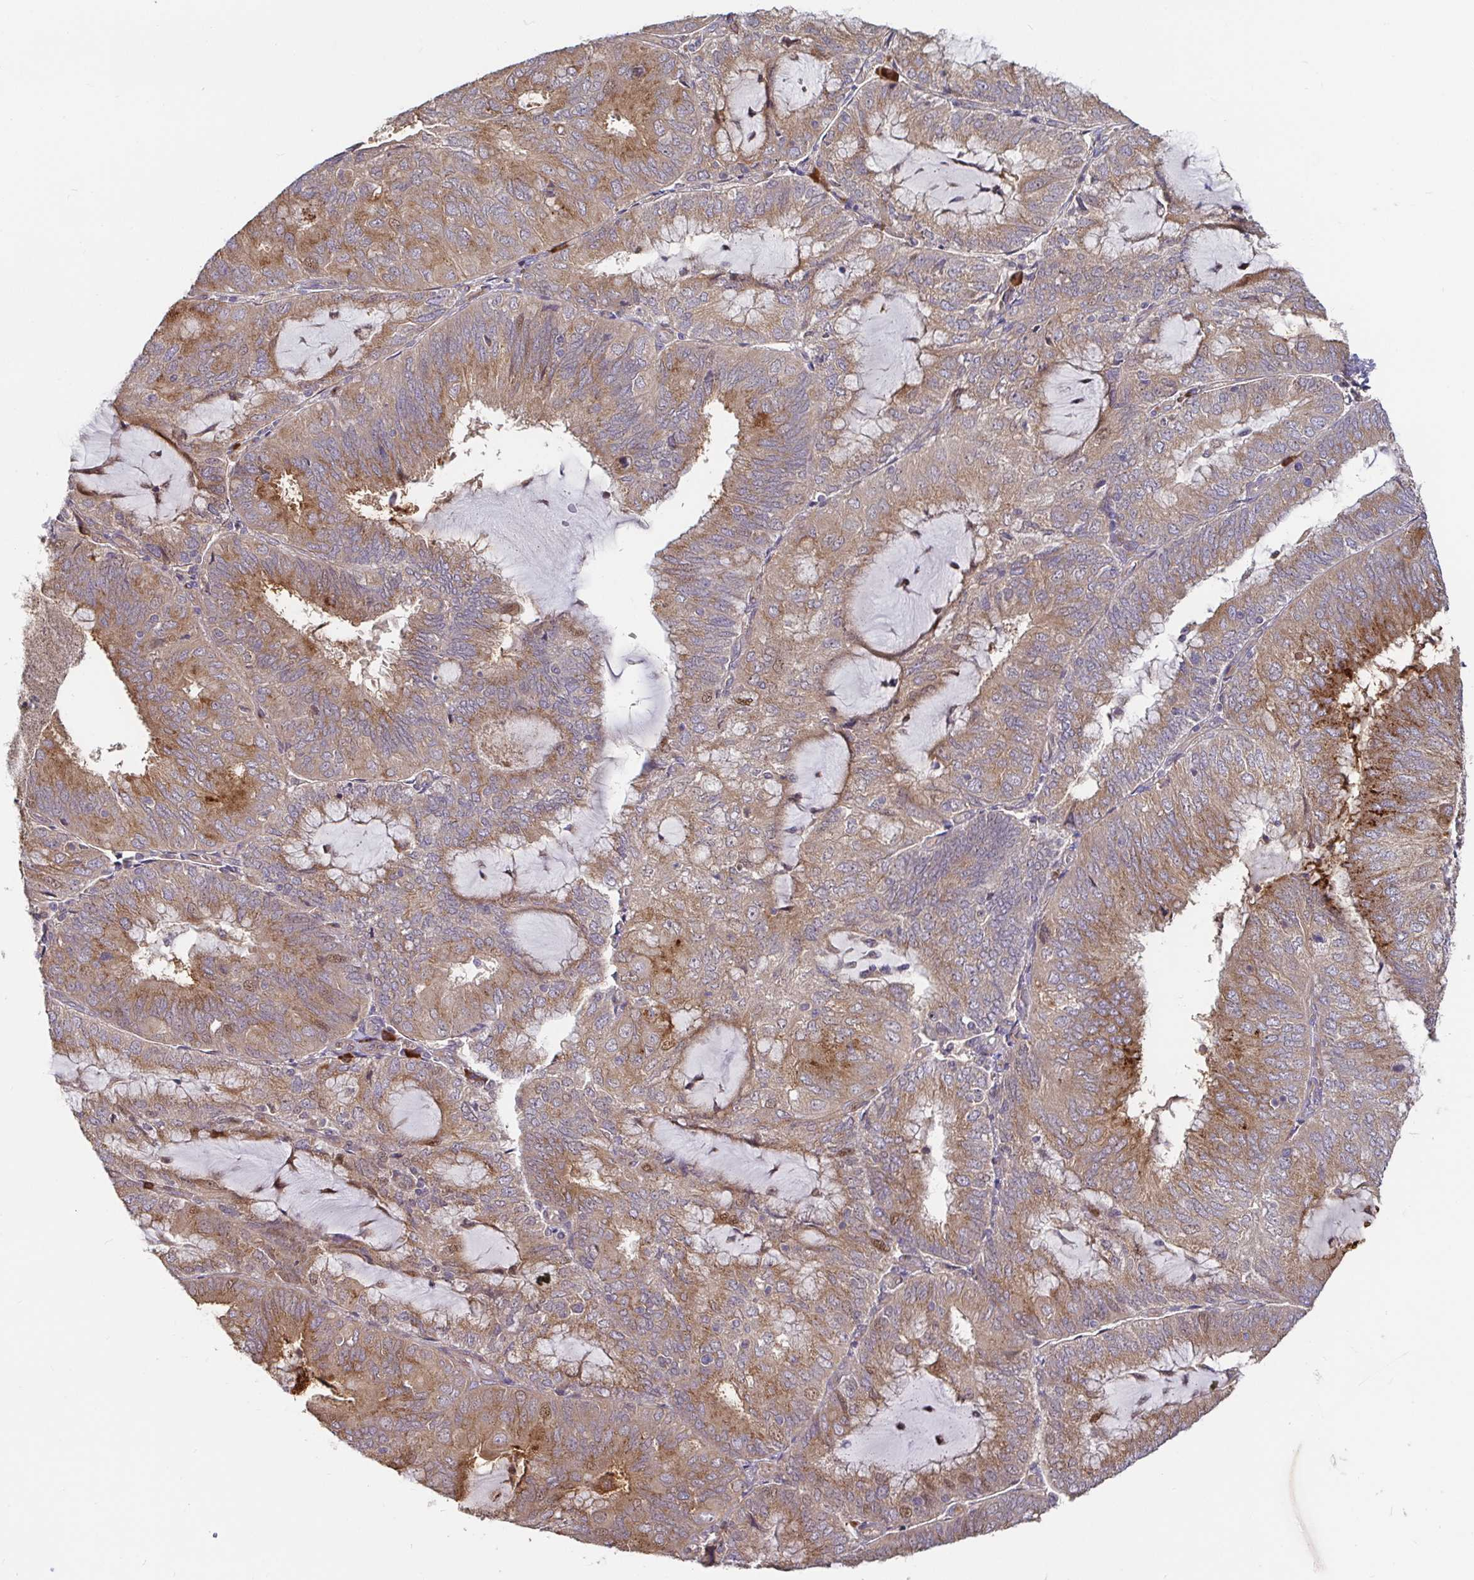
{"staining": {"intensity": "moderate", "quantity": ">75%", "location": "cytoplasmic/membranous"}, "tissue": "endometrial cancer", "cell_type": "Tumor cells", "image_type": "cancer", "snomed": [{"axis": "morphology", "description": "Adenocarcinoma, NOS"}, {"axis": "topography", "description": "Endometrium"}], "caption": "Moderate cytoplasmic/membranous protein staining is seen in approximately >75% of tumor cells in endometrial cancer (adenocarcinoma).", "gene": "ELP1", "patient": {"sex": "female", "age": 81}}